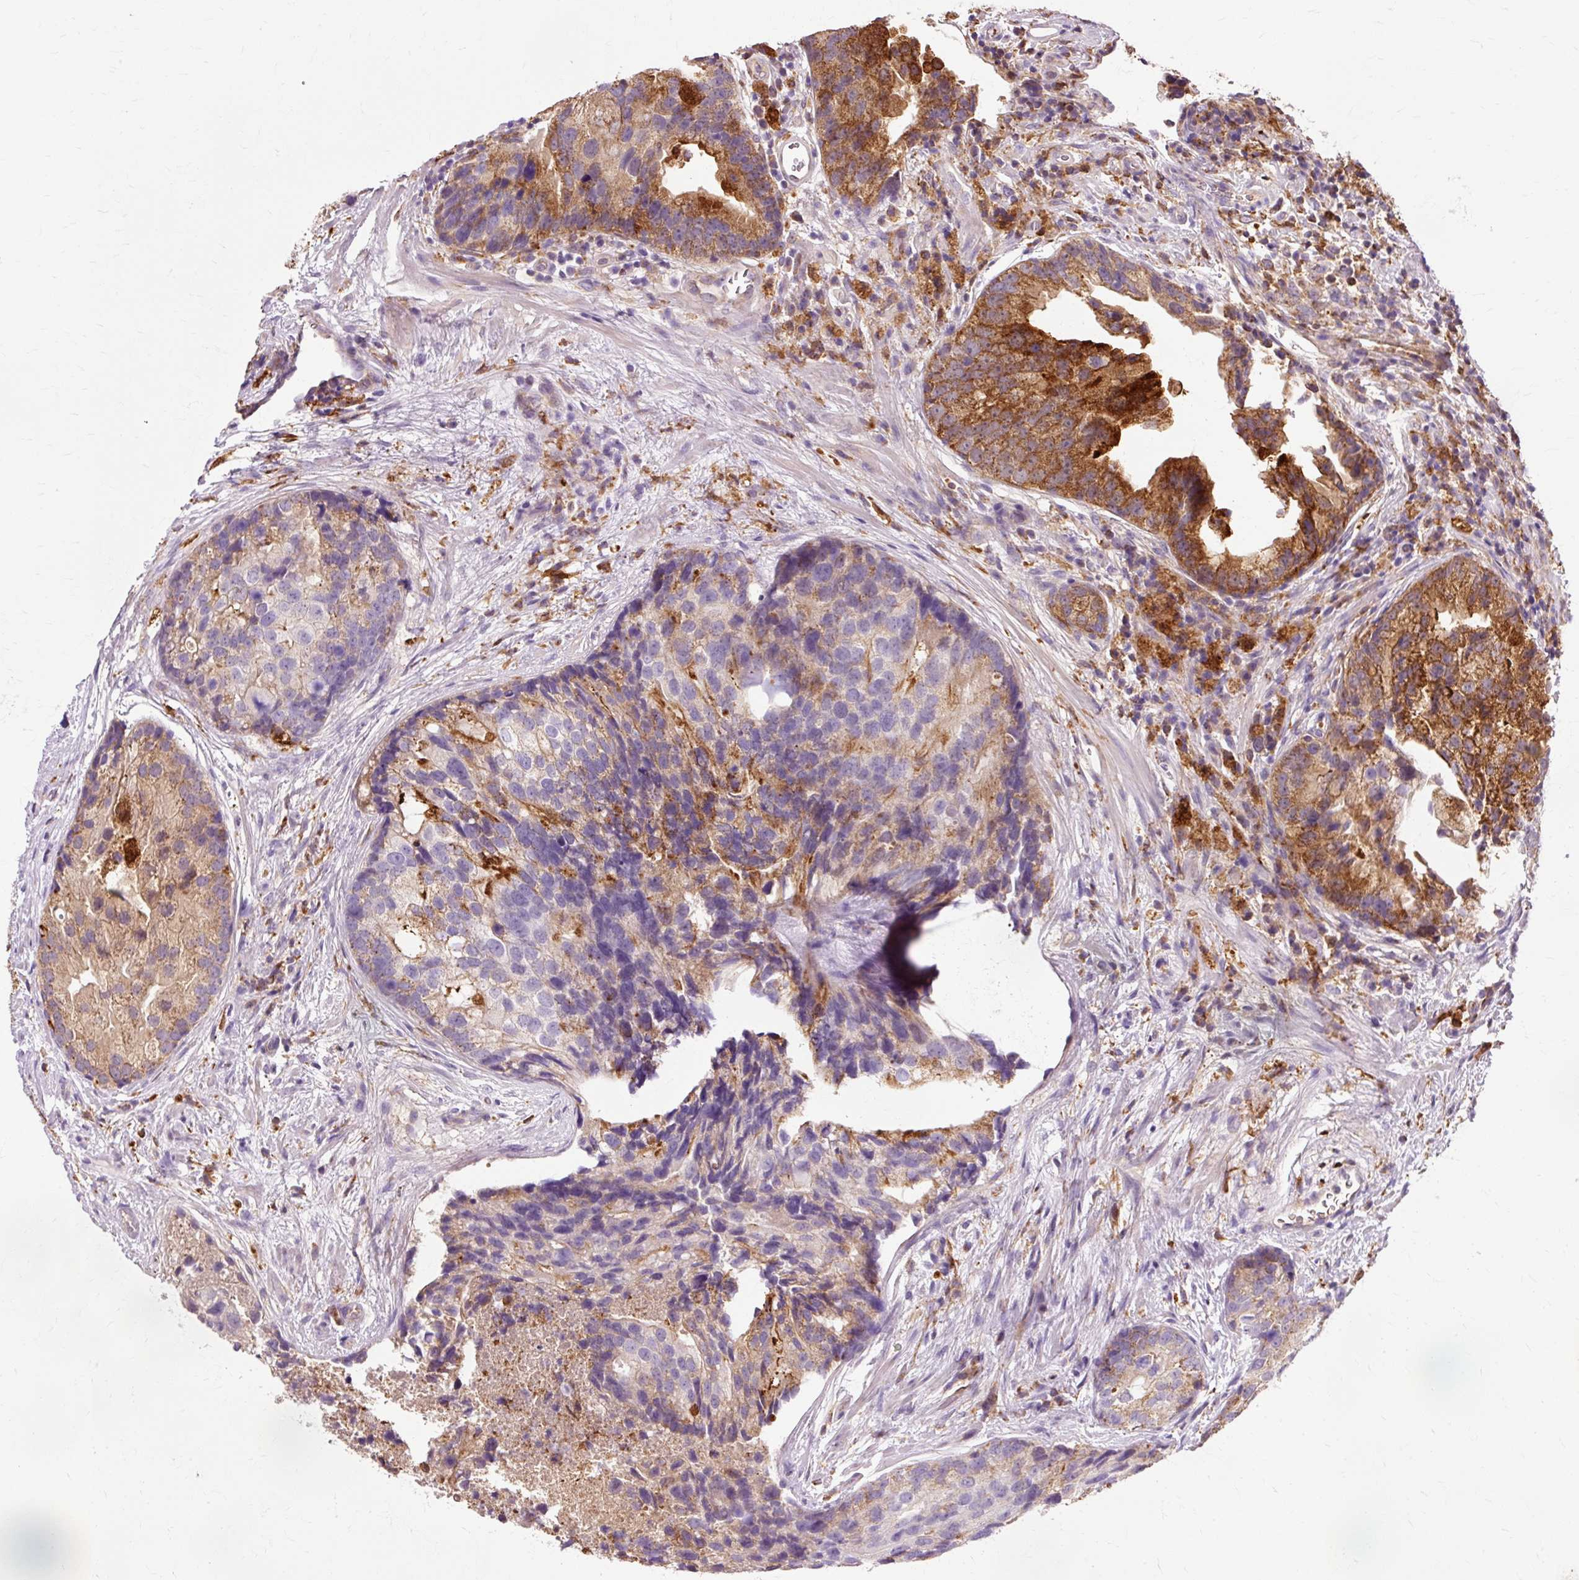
{"staining": {"intensity": "strong", "quantity": "25%-75%", "location": "cytoplasmic/membranous"}, "tissue": "prostate cancer", "cell_type": "Tumor cells", "image_type": "cancer", "snomed": [{"axis": "morphology", "description": "Adenocarcinoma, High grade"}, {"axis": "topography", "description": "Prostate"}], "caption": "Immunohistochemical staining of human prostate cancer exhibits strong cytoplasmic/membranous protein expression in approximately 25%-75% of tumor cells.", "gene": "GPX1", "patient": {"sex": "male", "age": 62}}